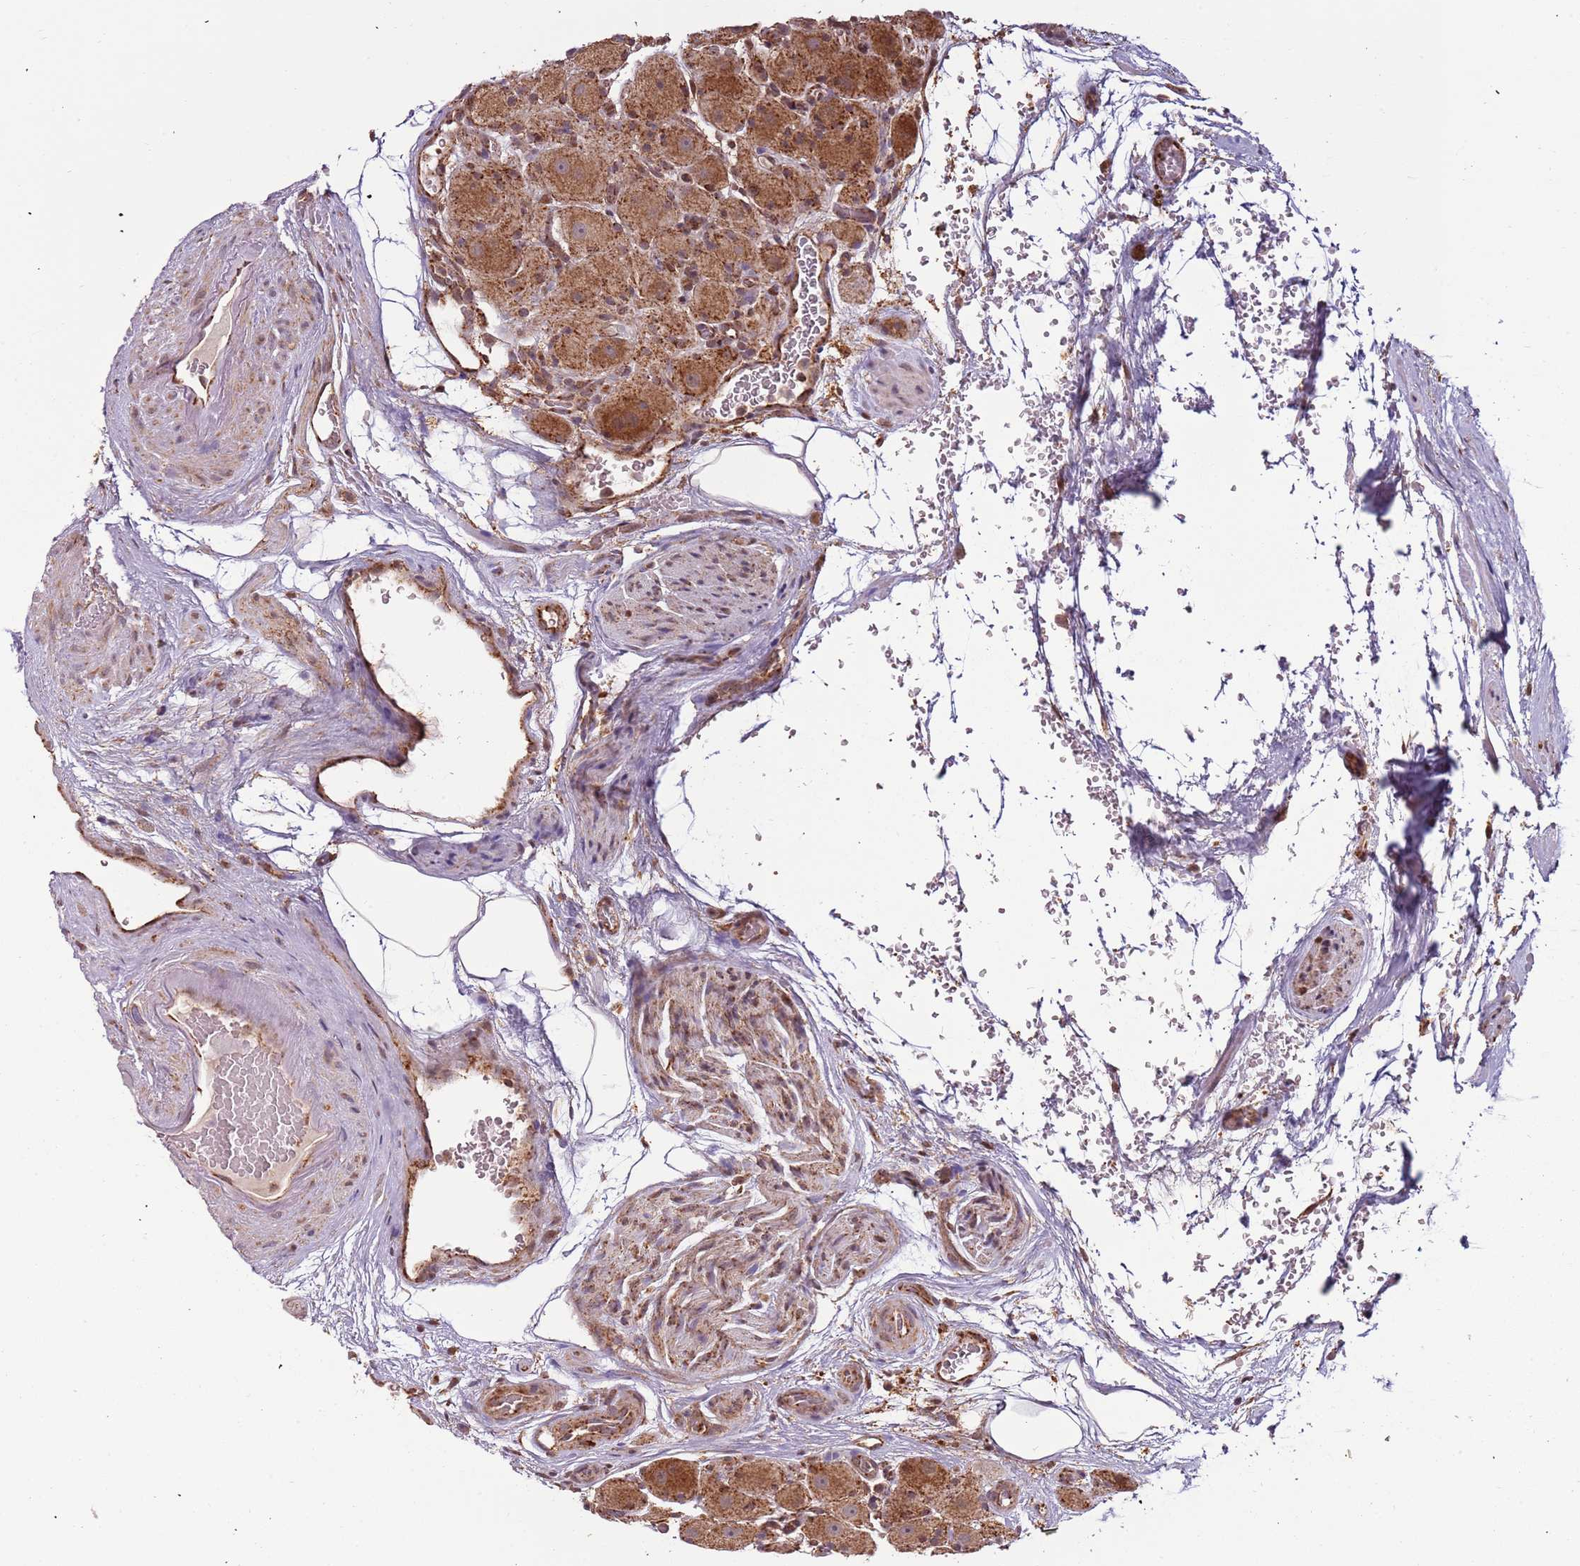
{"staining": {"intensity": "strong", "quantity": ">75%", "location": "cytoplasmic/membranous,nuclear"}, "tissue": "seminal vesicle", "cell_type": "Glandular cells", "image_type": "normal", "snomed": [{"axis": "morphology", "description": "Normal tissue, NOS"}, {"axis": "topography", "description": "Seminal veicle"}, {"axis": "topography", "description": "Peripheral nerve tissue"}], "caption": "Protein positivity by immunohistochemistry displays strong cytoplasmic/membranous,nuclear staining in about >75% of glandular cells in benign seminal vesicle.", "gene": "IL17RD", "patient": {"sex": "male", "age": 63}}